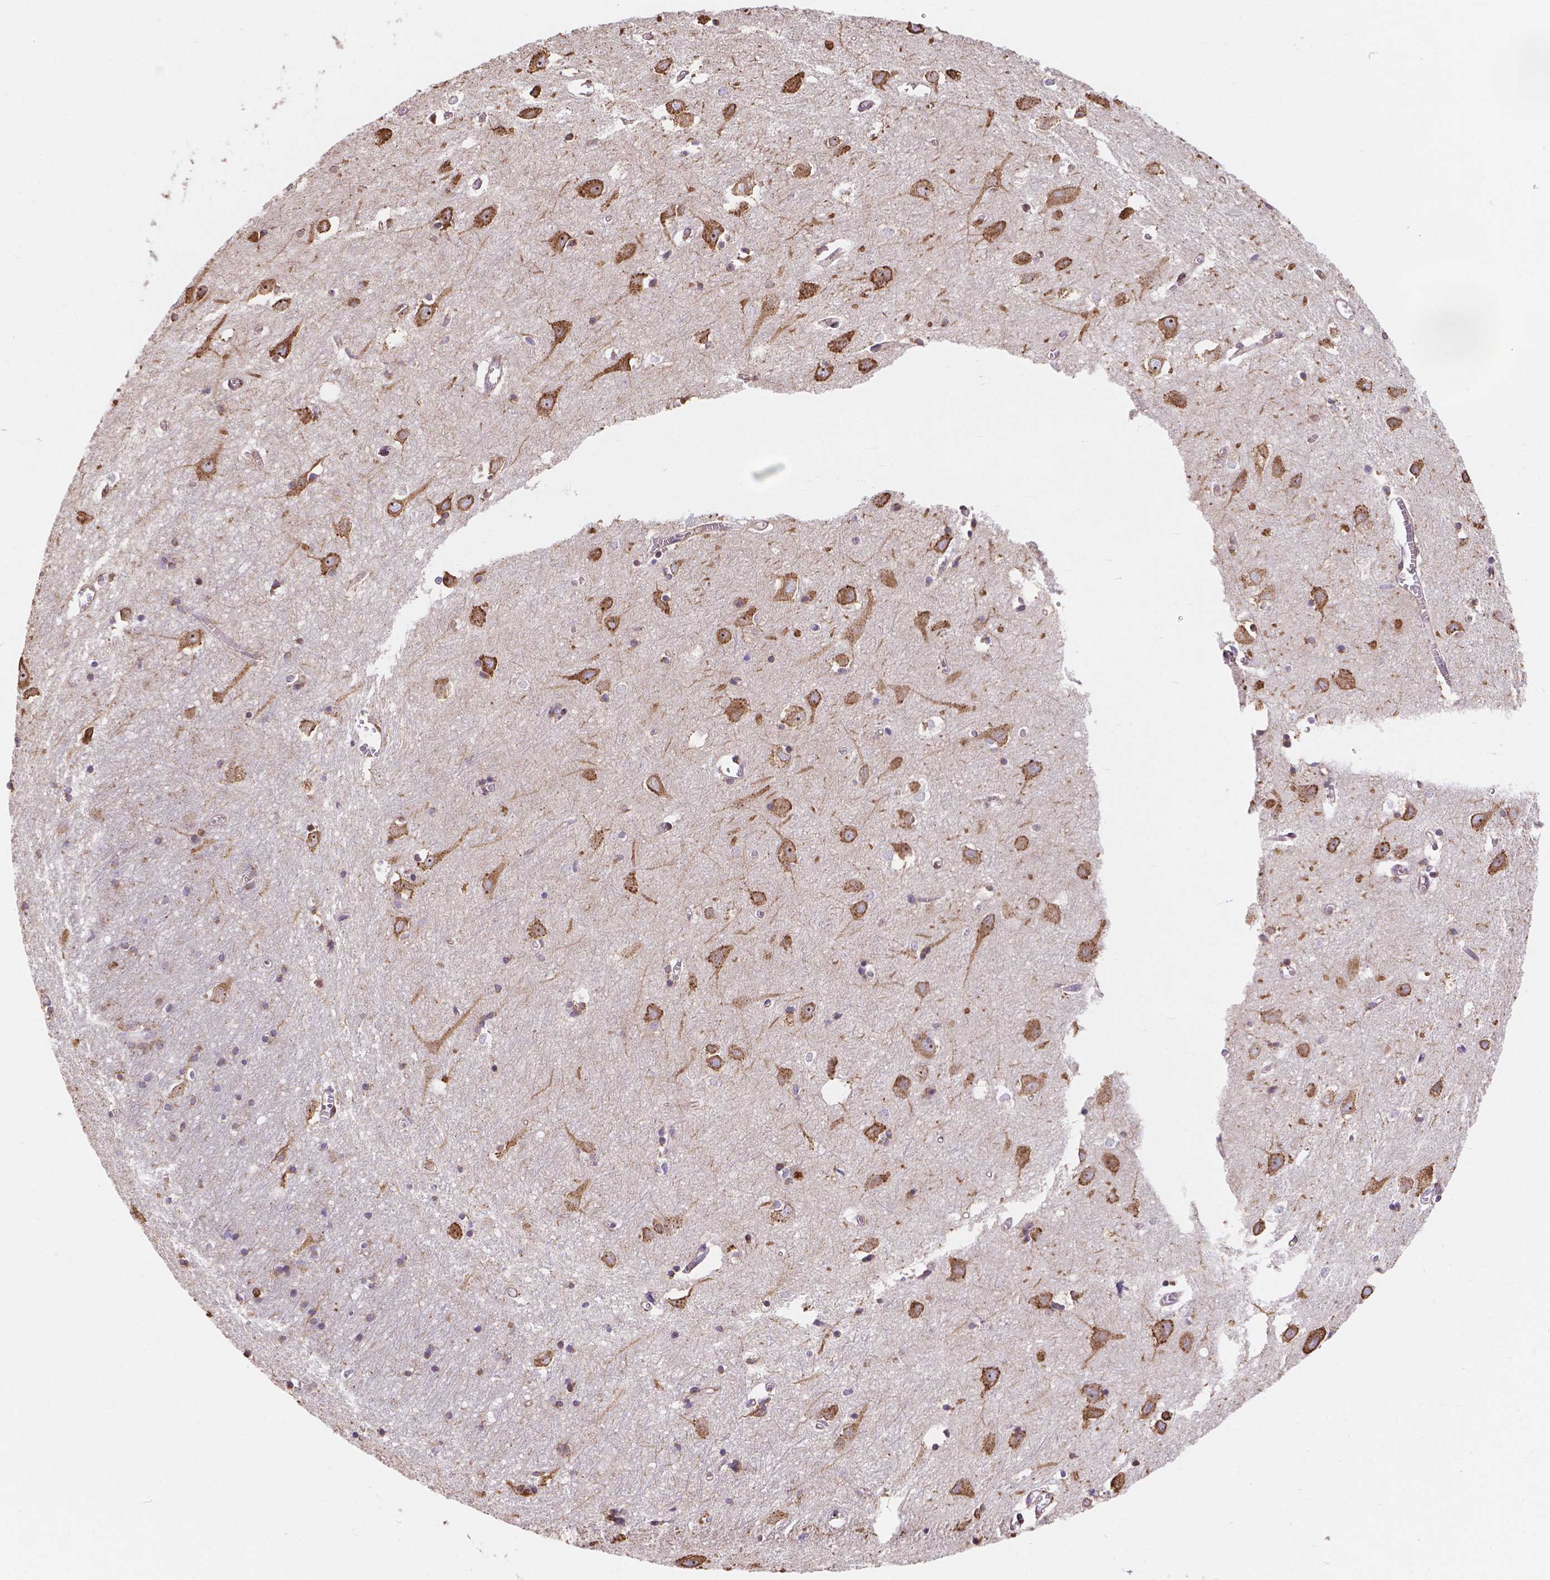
{"staining": {"intensity": "weak", "quantity": "<25%", "location": "cytoplasmic/membranous"}, "tissue": "cerebral cortex", "cell_type": "Endothelial cells", "image_type": "normal", "snomed": [{"axis": "morphology", "description": "Normal tissue, NOS"}, {"axis": "topography", "description": "Cerebral cortex"}], "caption": "Protein analysis of normal cerebral cortex exhibits no significant staining in endothelial cells.", "gene": "IPO11", "patient": {"sex": "male", "age": 70}}